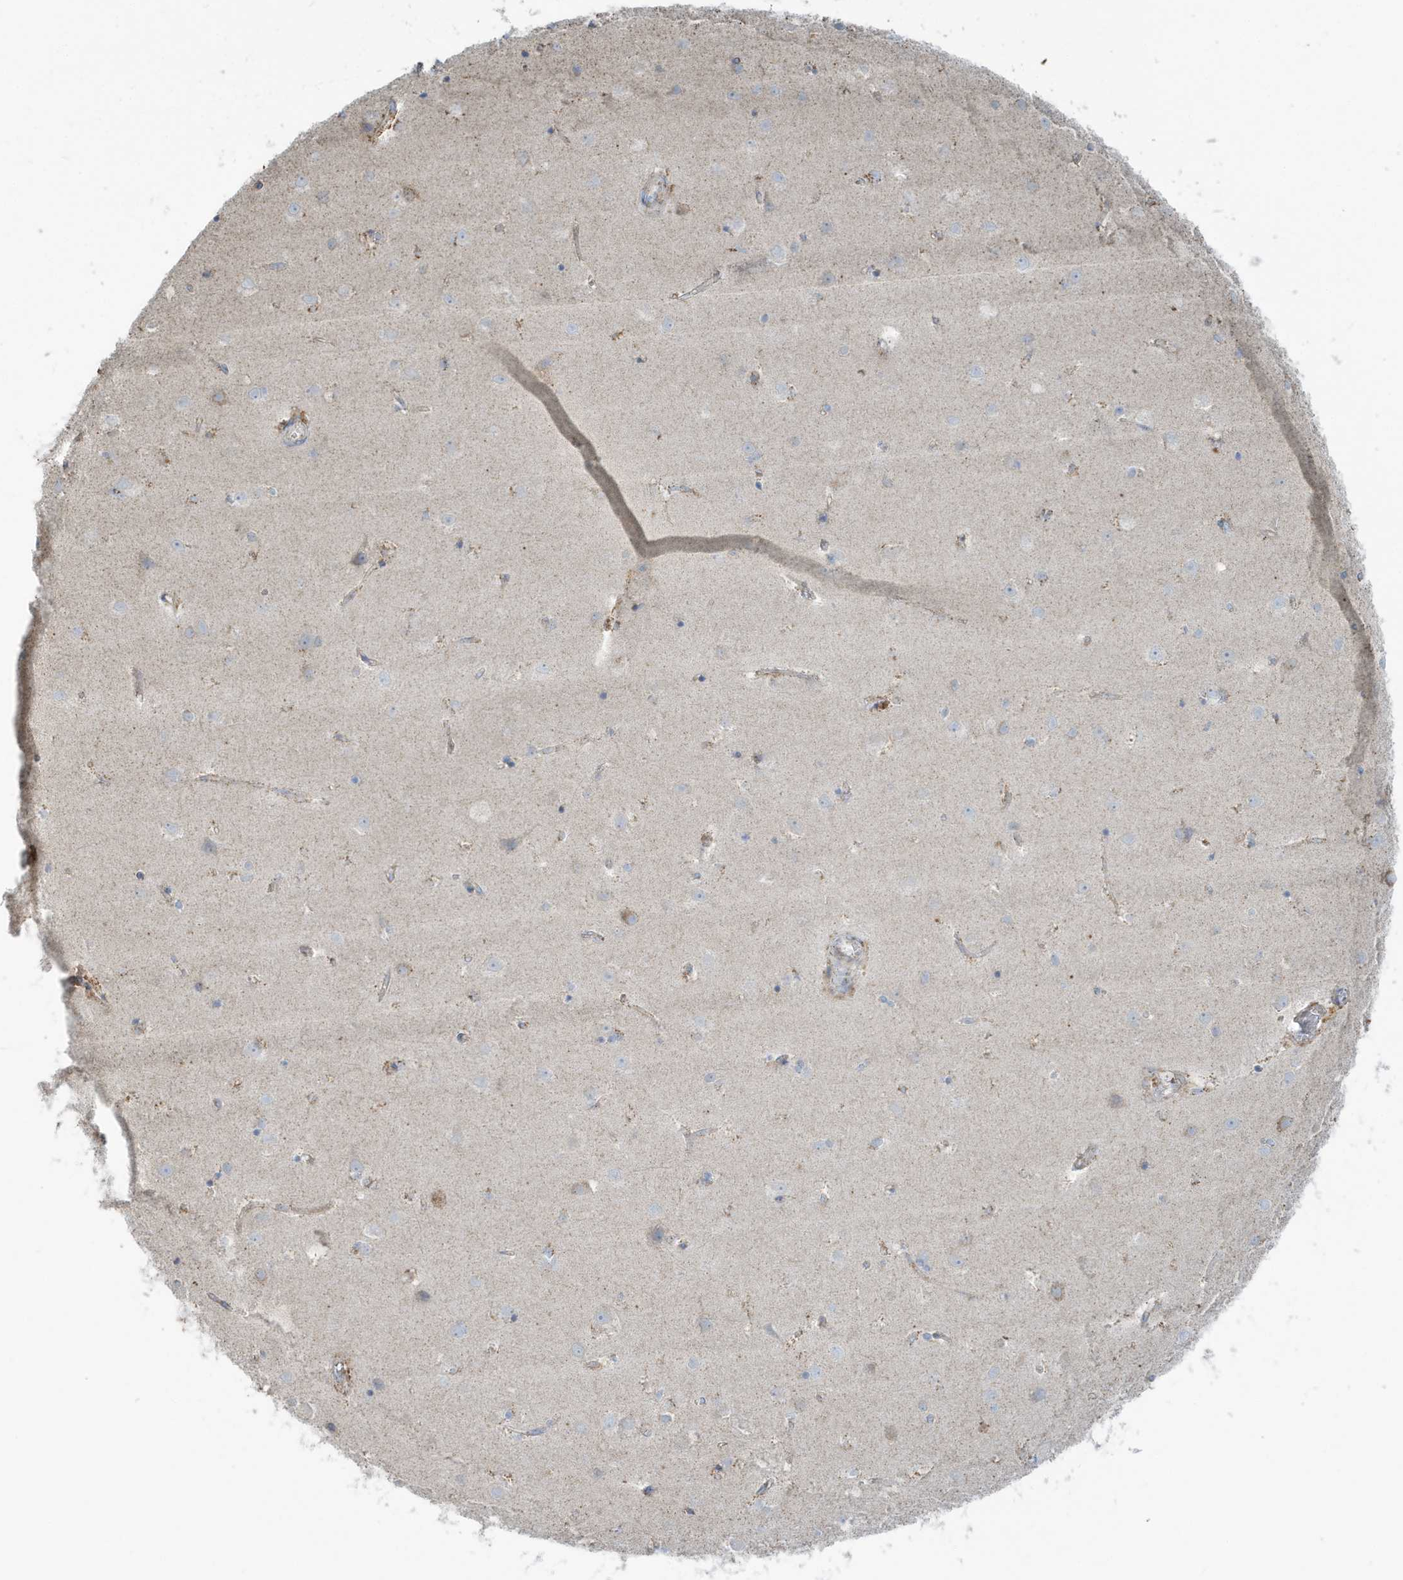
{"staining": {"intensity": "moderate", "quantity": "25%-75%", "location": "cytoplasmic/membranous"}, "tissue": "cerebral cortex", "cell_type": "Endothelial cells", "image_type": "normal", "snomed": [{"axis": "morphology", "description": "Normal tissue, NOS"}, {"axis": "topography", "description": "Cerebral cortex"}], "caption": "Endothelial cells demonstrate medium levels of moderate cytoplasmic/membranous expression in about 25%-75% of cells in normal cerebral cortex. The protein is stained brown, and the nuclei are stained in blue (DAB (3,3'-diaminobenzidine) IHC with brightfield microscopy, high magnification).", "gene": "RAB11FIP3", "patient": {"sex": "male", "age": 54}}